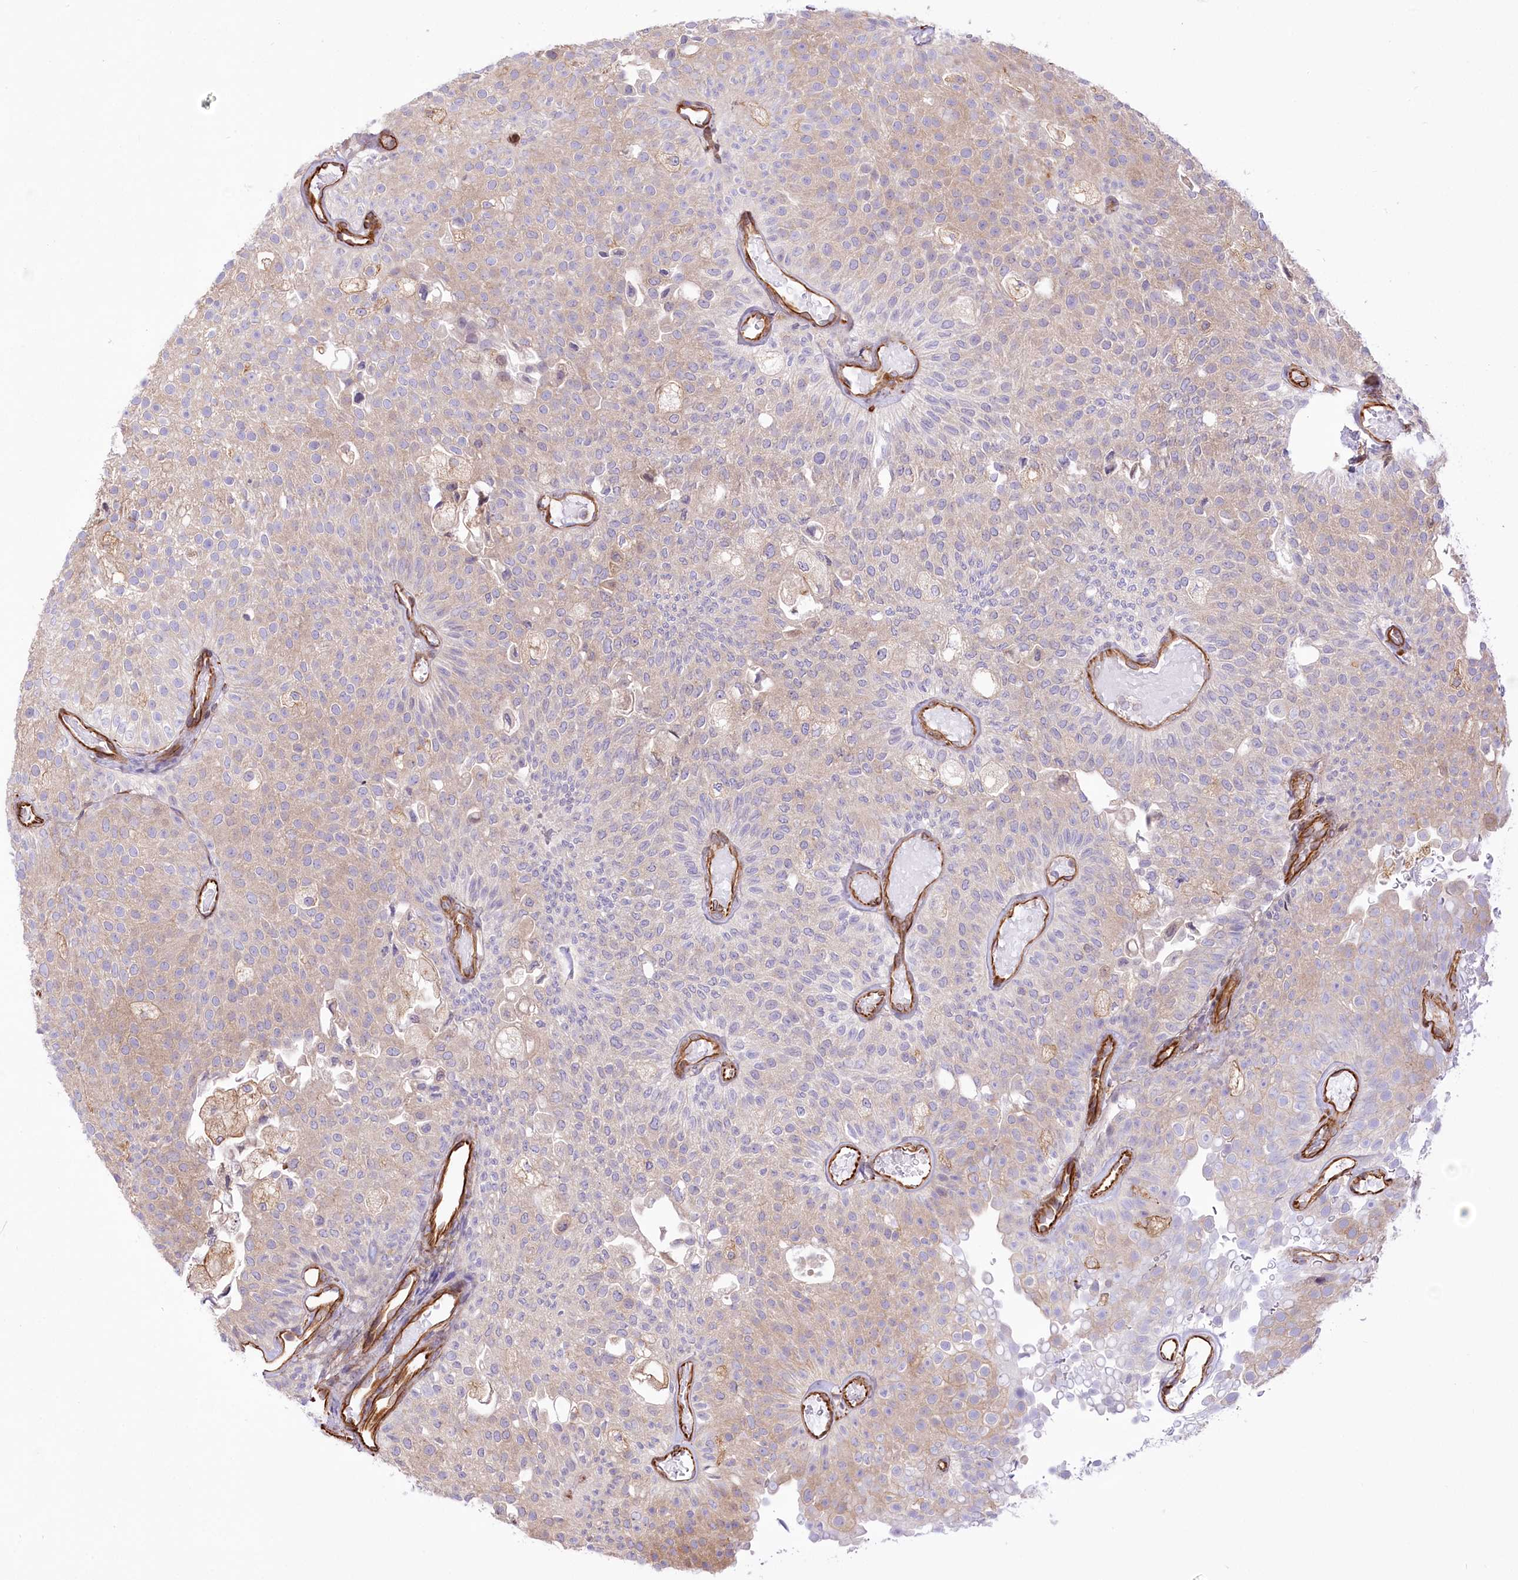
{"staining": {"intensity": "negative", "quantity": "none", "location": "none"}, "tissue": "urothelial cancer", "cell_type": "Tumor cells", "image_type": "cancer", "snomed": [{"axis": "morphology", "description": "Urothelial carcinoma, Low grade"}, {"axis": "topography", "description": "Urinary bladder"}], "caption": "Histopathology image shows no significant protein staining in tumor cells of urothelial carcinoma (low-grade).", "gene": "TTC1", "patient": {"sex": "male", "age": 78}}